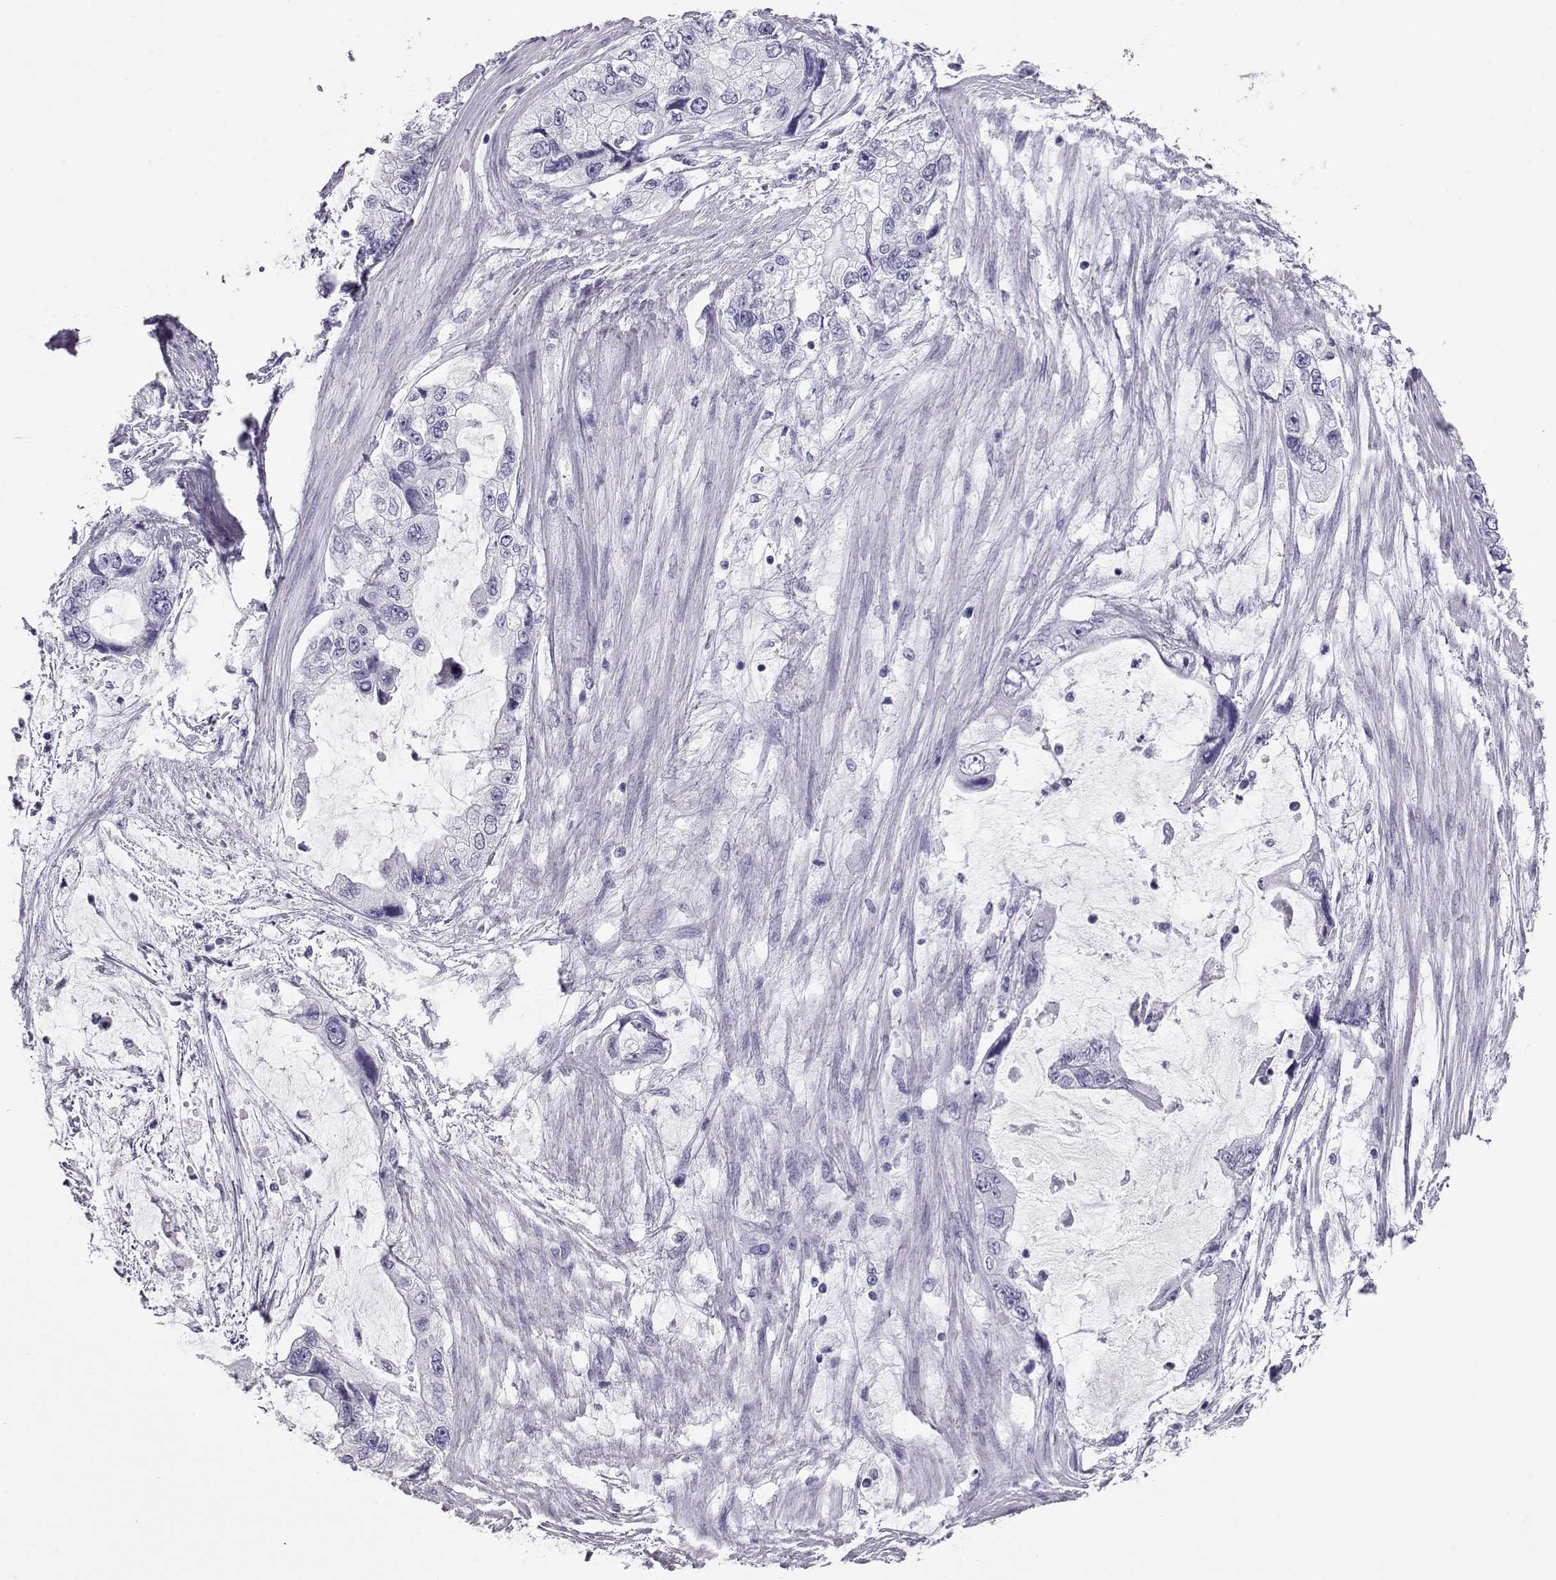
{"staining": {"intensity": "negative", "quantity": "none", "location": "none"}, "tissue": "stomach cancer", "cell_type": "Tumor cells", "image_type": "cancer", "snomed": [{"axis": "morphology", "description": "Adenocarcinoma, NOS"}, {"axis": "topography", "description": "Pancreas"}, {"axis": "topography", "description": "Stomach, upper"}, {"axis": "topography", "description": "Stomach"}], "caption": "This is an immunohistochemistry (IHC) micrograph of human adenocarcinoma (stomach). There is no expression in tumor cells.", "gene": "RD3", "patient": {"sex": "male", "age": 77}}